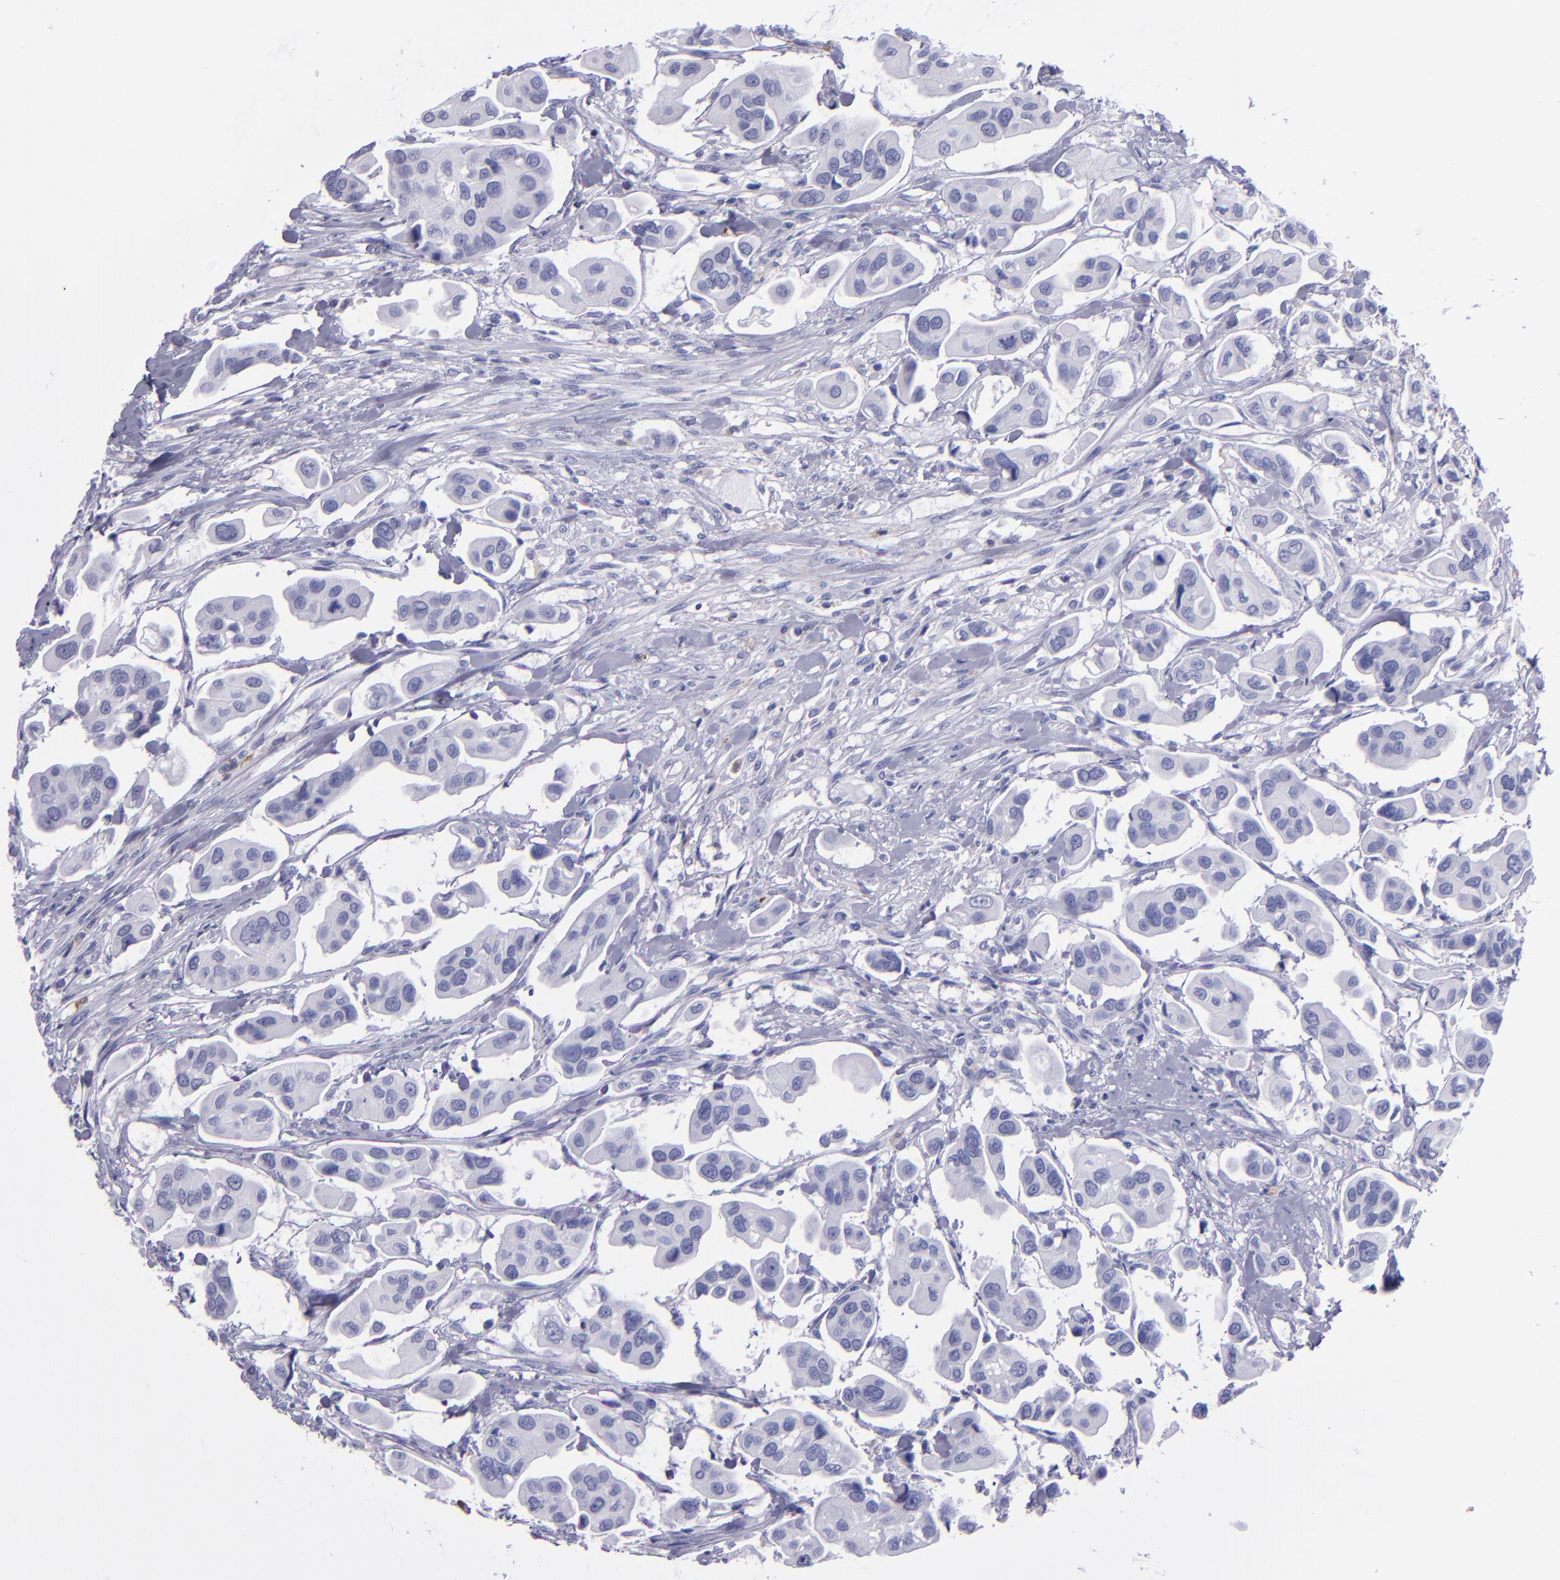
{"staining": {"intensity": "negative", "quantity": "none", "location": "none"}, "tissue": "urothelial cancer", "cell_type": "Tumor cells", "image_type": "cancer", "snomed": [{"axis": "morphology", "description": "Adenocarcinoma, NOS"}, {"axis": "topography", "description": "Urinary bladder"}], "caption": "High magnification brightfield microscopy of adenocarcinoma stained with DAB (3,3'-diaminobenzidine) (brown) and counterstained with hematoxylin (blue): tumor cells show no significant positivity. The staining was performed using DAB to visualize the protein expression in brown, while the nuclei were stained in blue with hematoxylin (Magnification: 20x).", "gene": "CR1", "patient": {"sex": "male", "age": 61}}